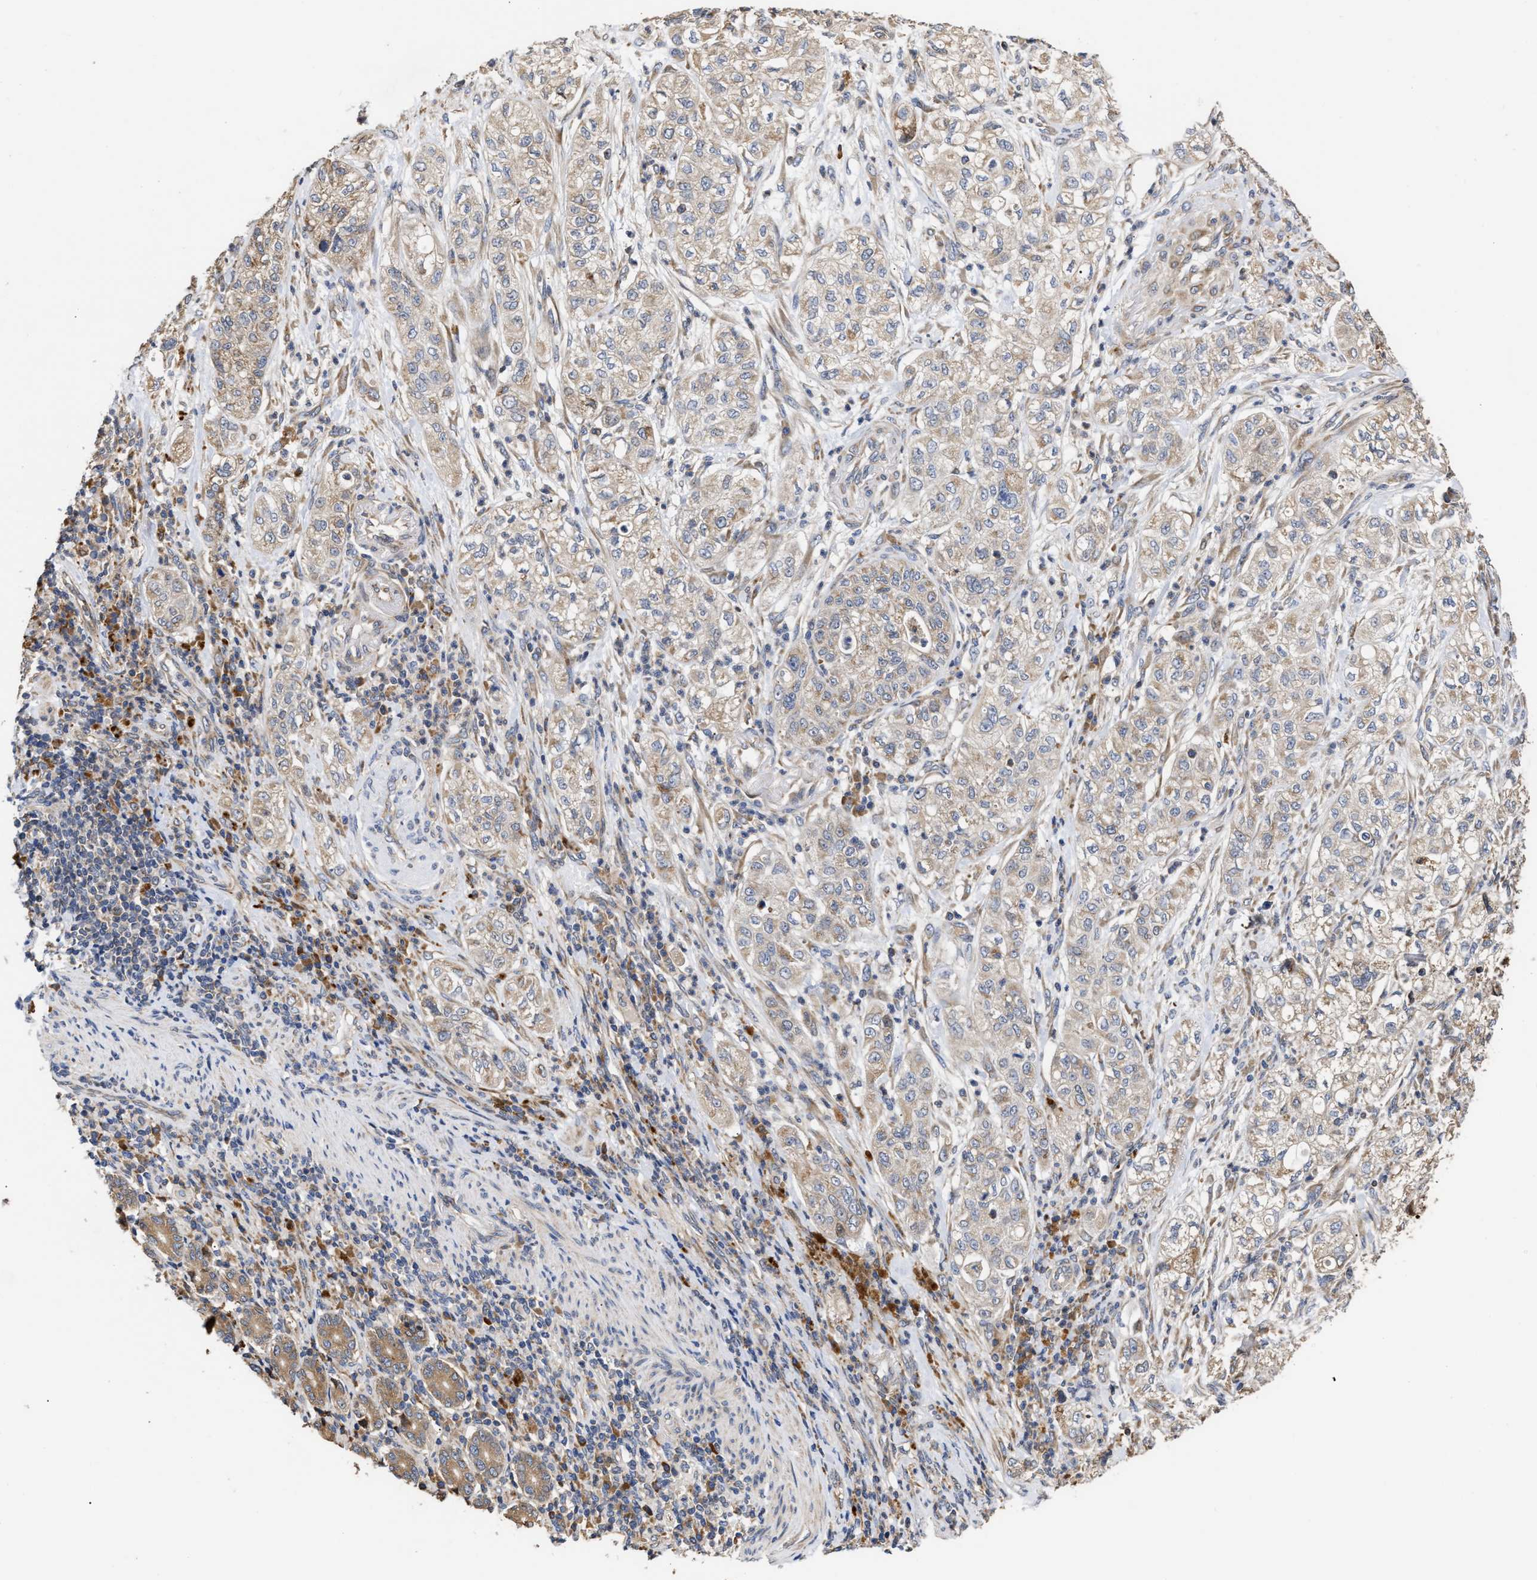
{"staining": {"intensity": "moderate", "quantity": "<25%", "location": "cytoplasmic/membranous"}, "tissue": "pancreatic cancer", "cell_type": "Tumor cells", "image_type": "cancer", "snomed": [{"axis": "morphology", "description": "Adenocarcinoma, NOS"}, {"axis": "topography", "description": "Pancreas"}], "caption": "Brown immunohistochemical staining in adenocarcinoma (pancreatic) shows moderate cytoplasmic/membranous staining in approximately <25% of tumor cells. (DAB = brown stain, brightfield microscopy at high magnification).", "gene": "GOSR1", "patient": {"sex": "female", "age": 78}}